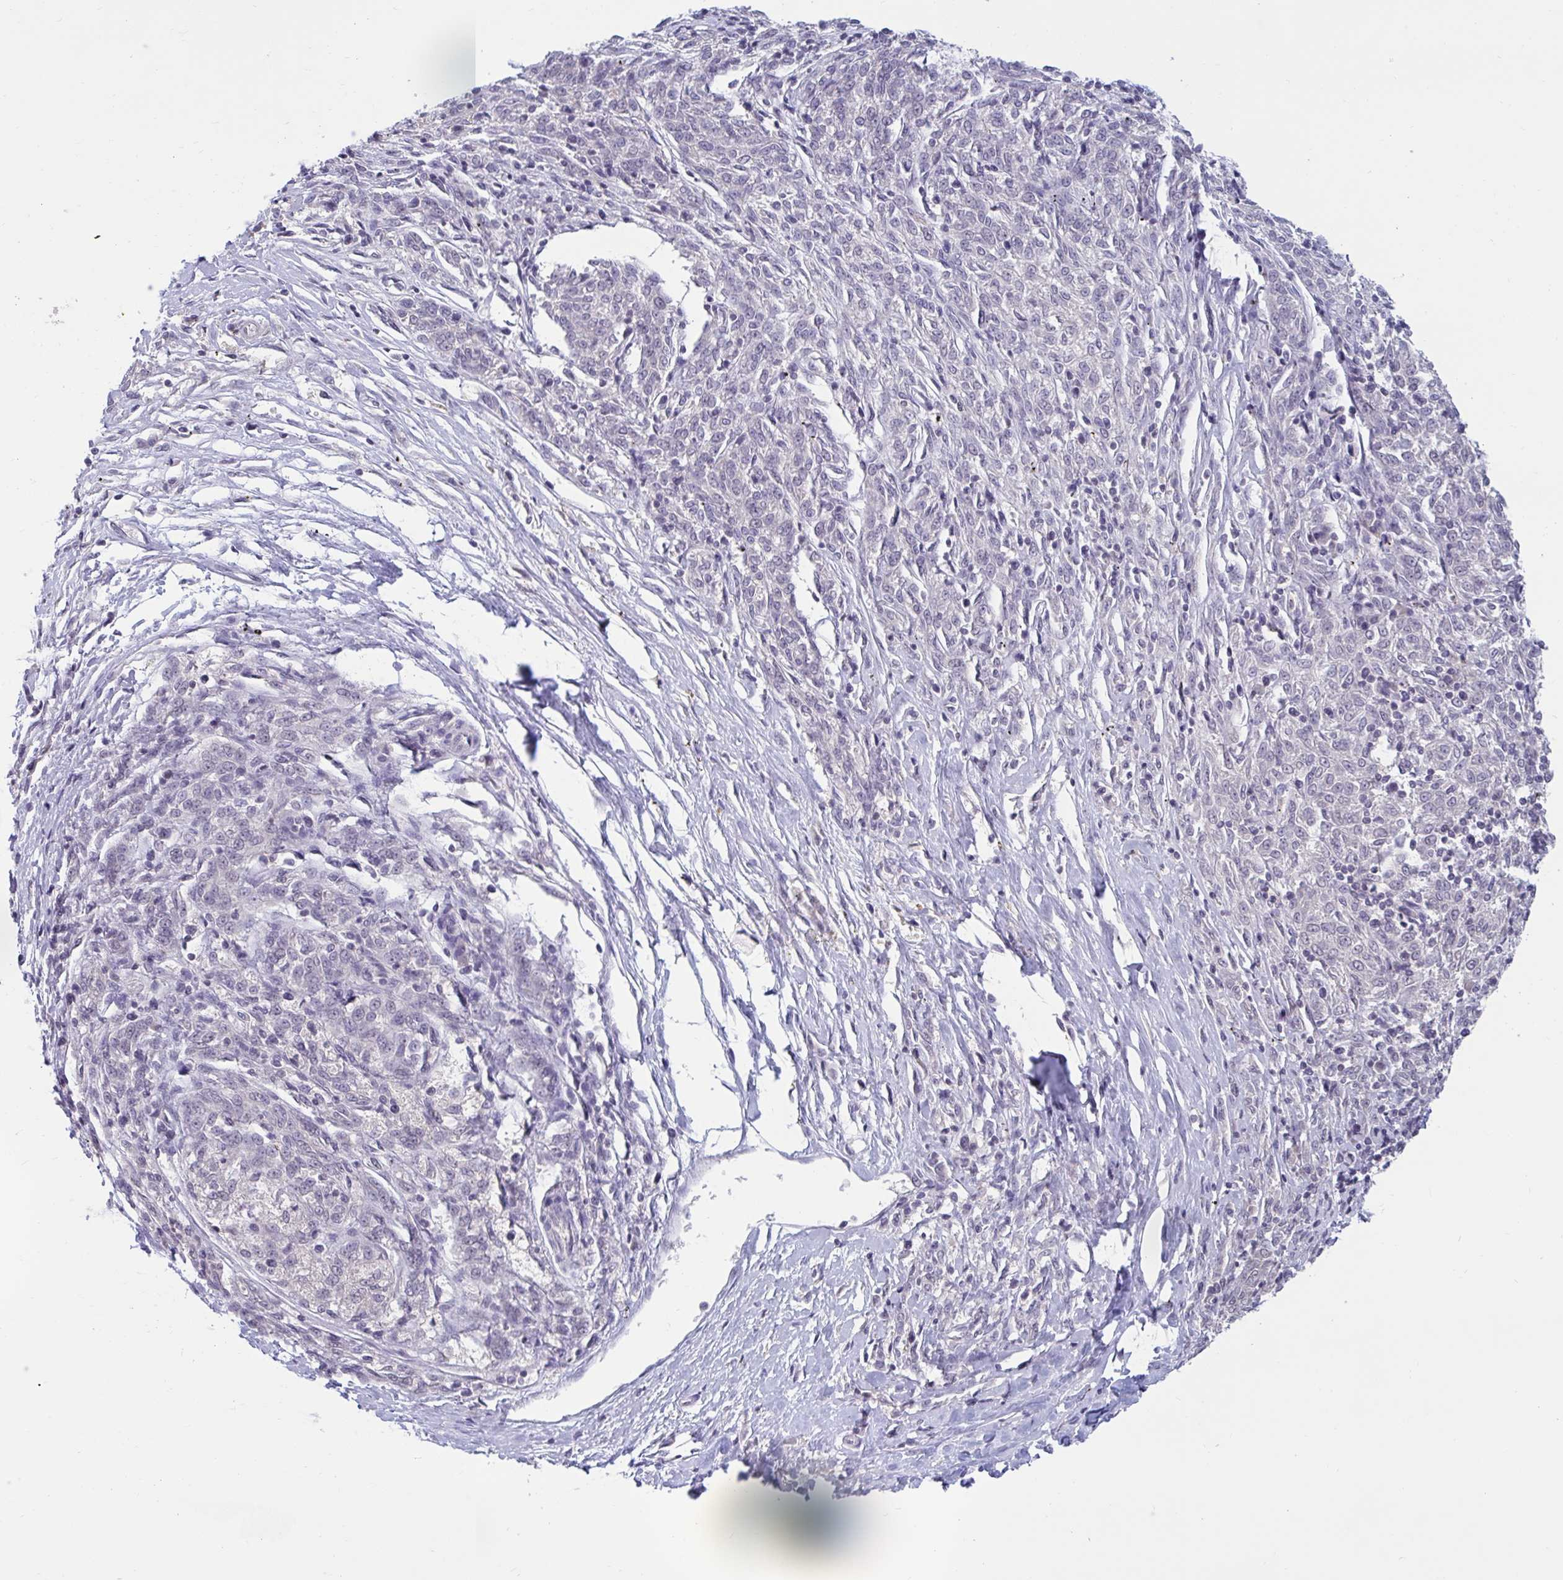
{"staining": {"intensity": "negative", "quantity": "none", "location": "none"}, "tissue": "melanoma", "cell_type": "Tumor cells", "image_type": "cancer", "snomed": [{"axis": "morphology", "description": "Malignant melanoma, NOS"}, {"axis": "topography", "description": "Skin"}], "caption": "A high-resolution image shows IHC staining of melanoma, which displays no significant staining in tumor cells.", "gene": "ARPP19", "patient": {"sex": "female", "age": 72}}